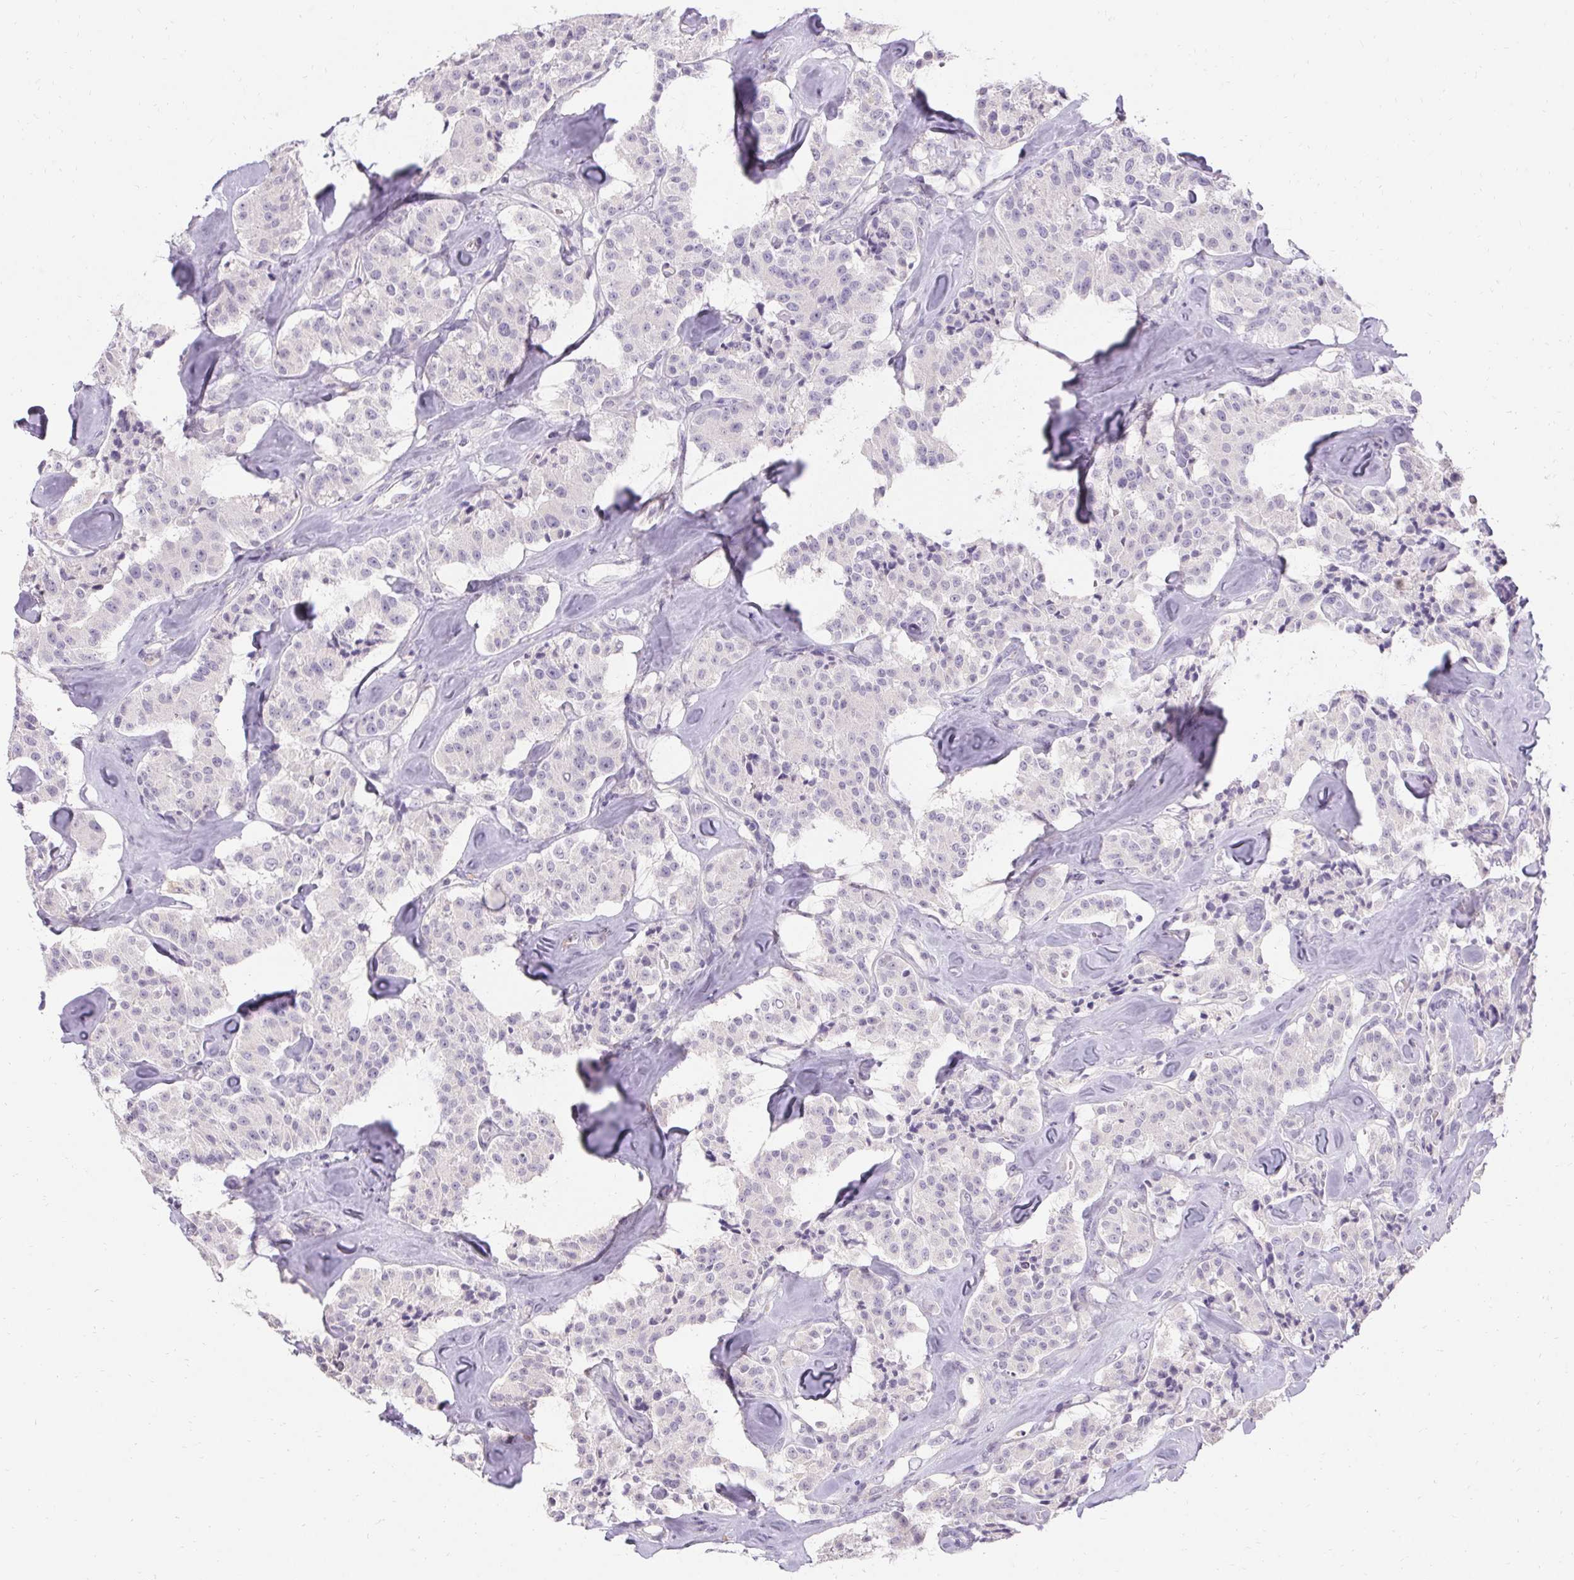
{"staining": {"intensity": "negative", "quantity": "none", "location": "none"}, "tissue": "carcinoid", "cell_type": "Tumor cells", "image_type": "cancer", "snomed": [{"axis": "morphology", "description": "Carcinoid, malignant, NOS"}, {"axis": "topography", "description": "Pancreas"}], "caption": "There is no significant expression in tumor cells of carcinoid.", "gene": "HSD17B3", "patient": {"sex": "male", "age": 41}}